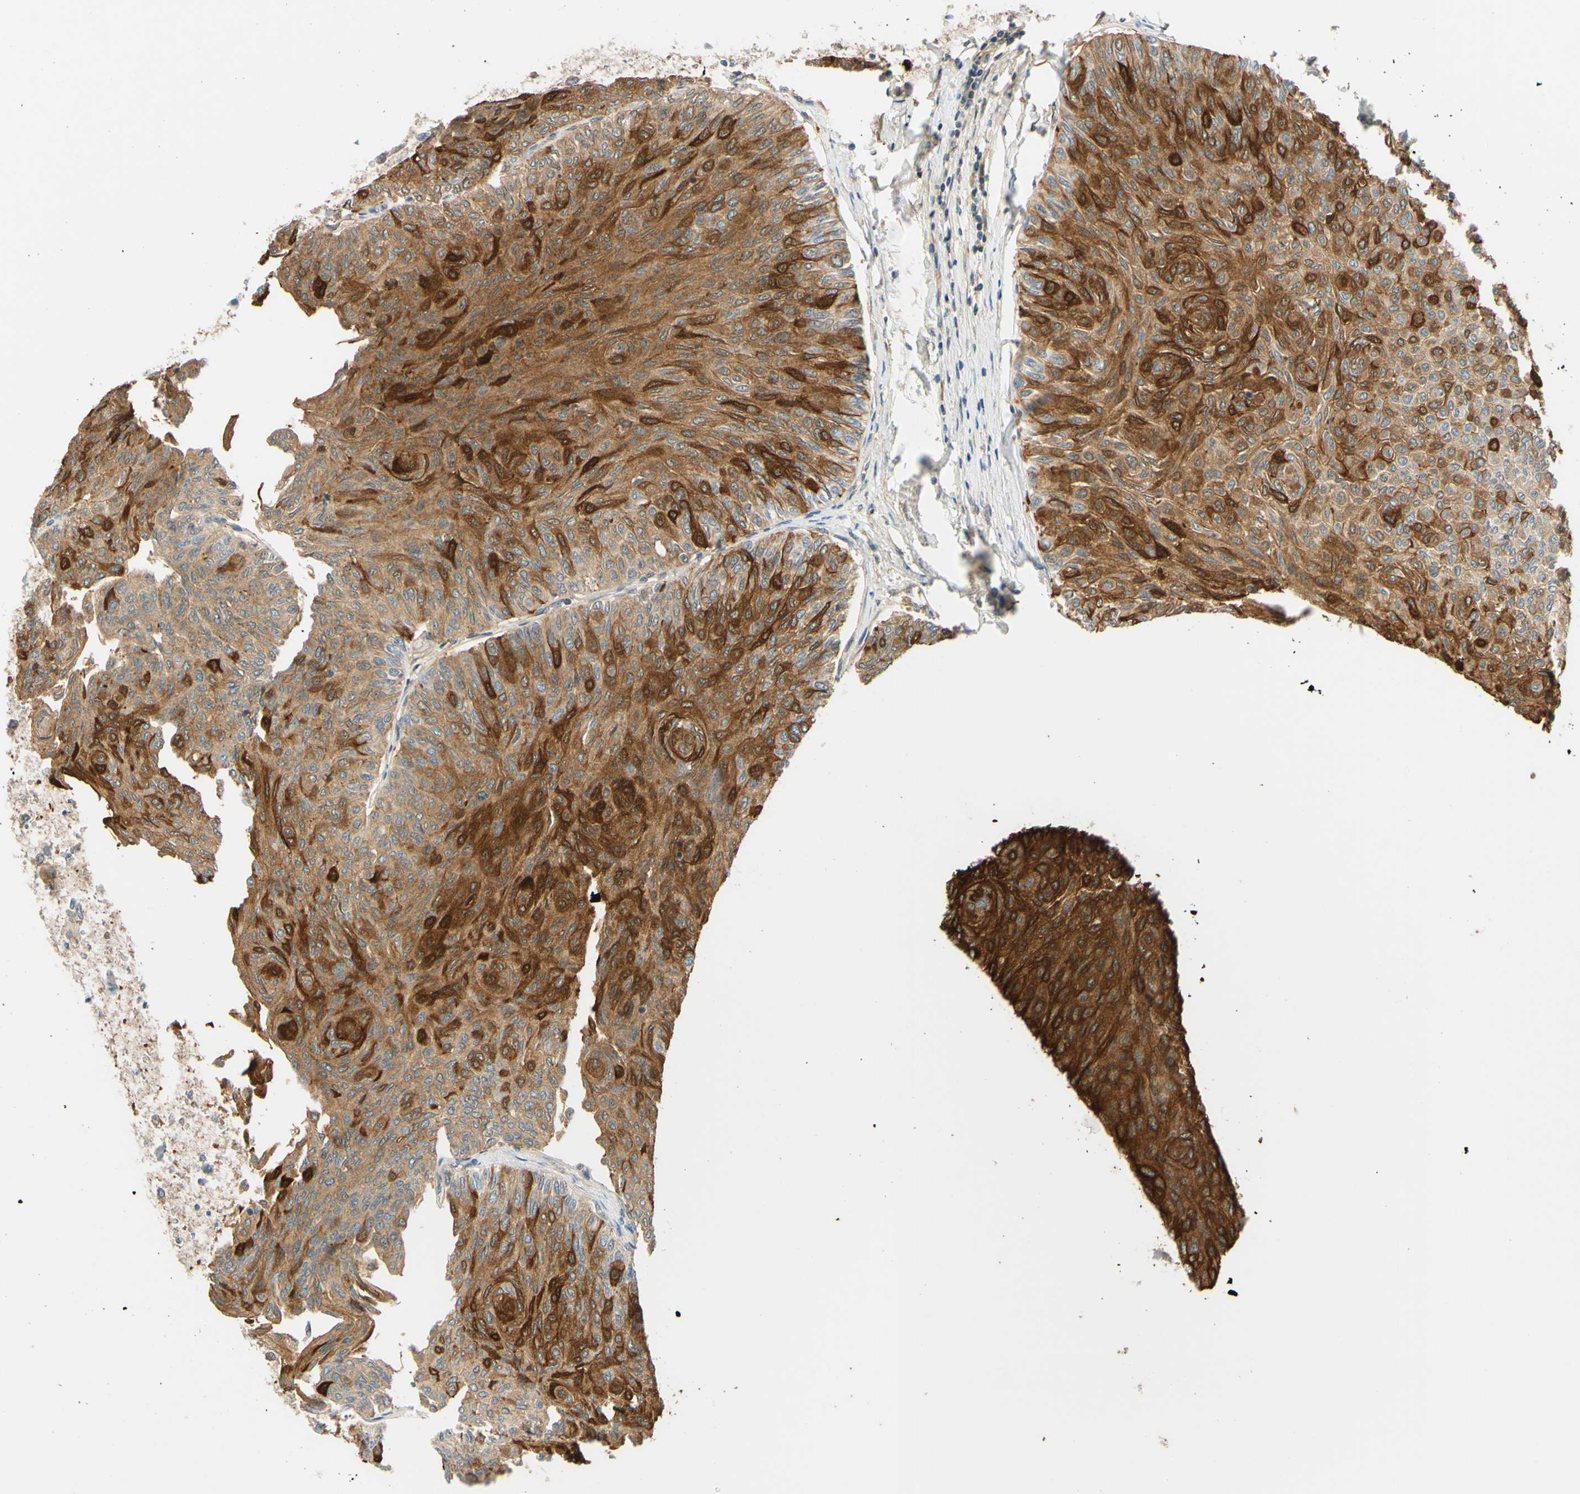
{"staining": {"intensity": "strong", "quantity": ">75%", "location": "cytoplasmic/membranous"}, "tissue": "urothelial cancer", "cell_type": "Tumor cells", "image_type": "cancer", "snomed": [{"axis": "morphology", "description": "Urothelial carcinoma, Low grade"}, {"axis": "topography", "description": "Urinary bladder"}], "caption": "Immunohistochemical staining of urothelial cancer demonstrates high levels of strong cytoplasmic/membranous protein expression in about >75% of tumor cells. (Stains: DAB in brown, nuclei in blue, Microscopy: brightfield microscopy at high magnification).", "gene": "C2CD2L", "patient": {"sex": "male", "age": 78}}